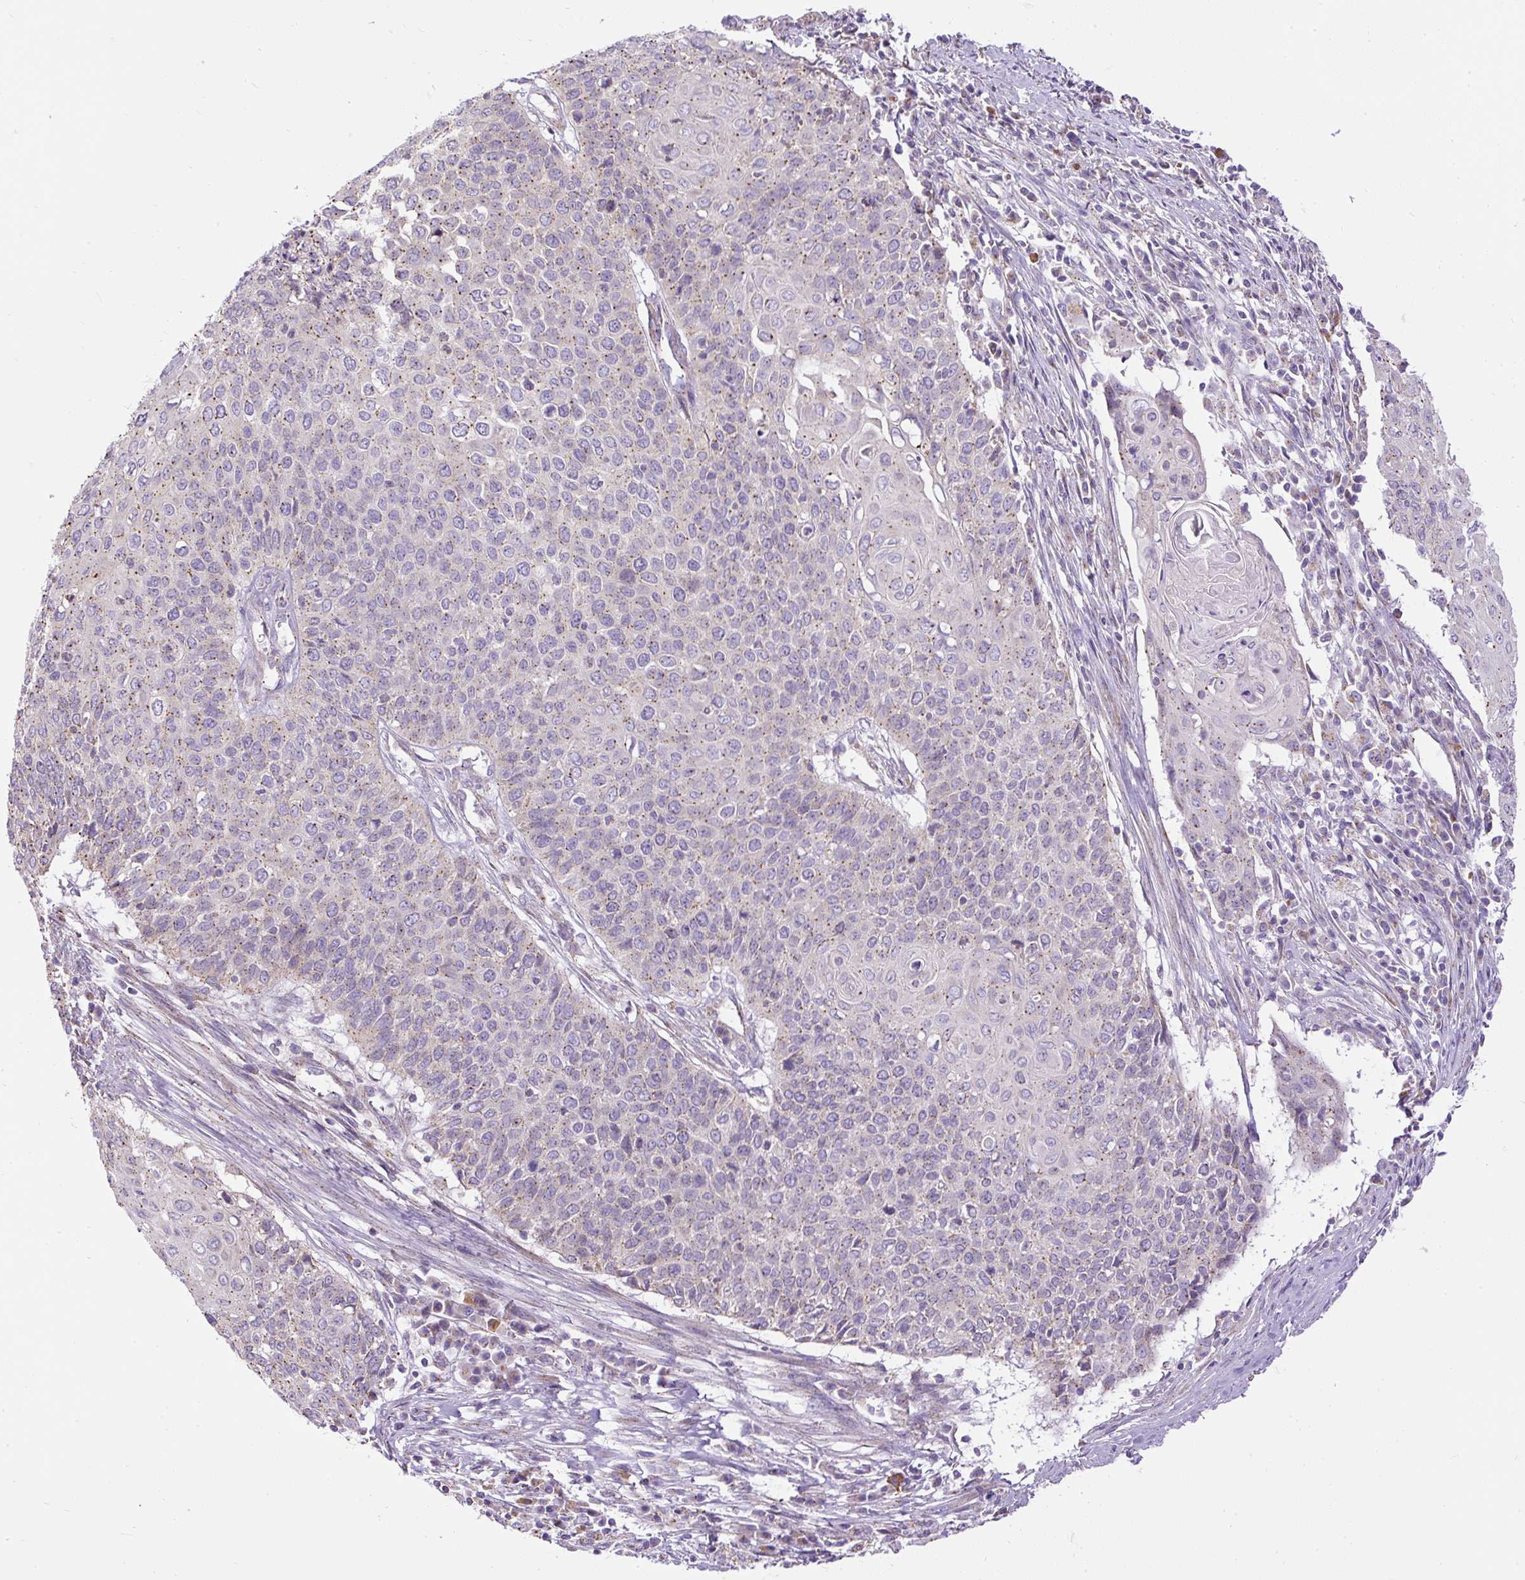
{"staining": {"intensity": "negative", "quantity": "none", "location": "none"}, "tissue": "cervical cancer", "cell_type": "Tumor cells", "image_type": "cancer", "snomed": [{"axis": "morphology", "description": "Squamous cell carcinoma, NOS"}, {"axis": "topography", "description": "Cervix"}], "caption": "The image shows no staining of tumor cells in cervical cancer.", "gene": "CFAP47", "patient": {"sex": "female", "age": 39}}